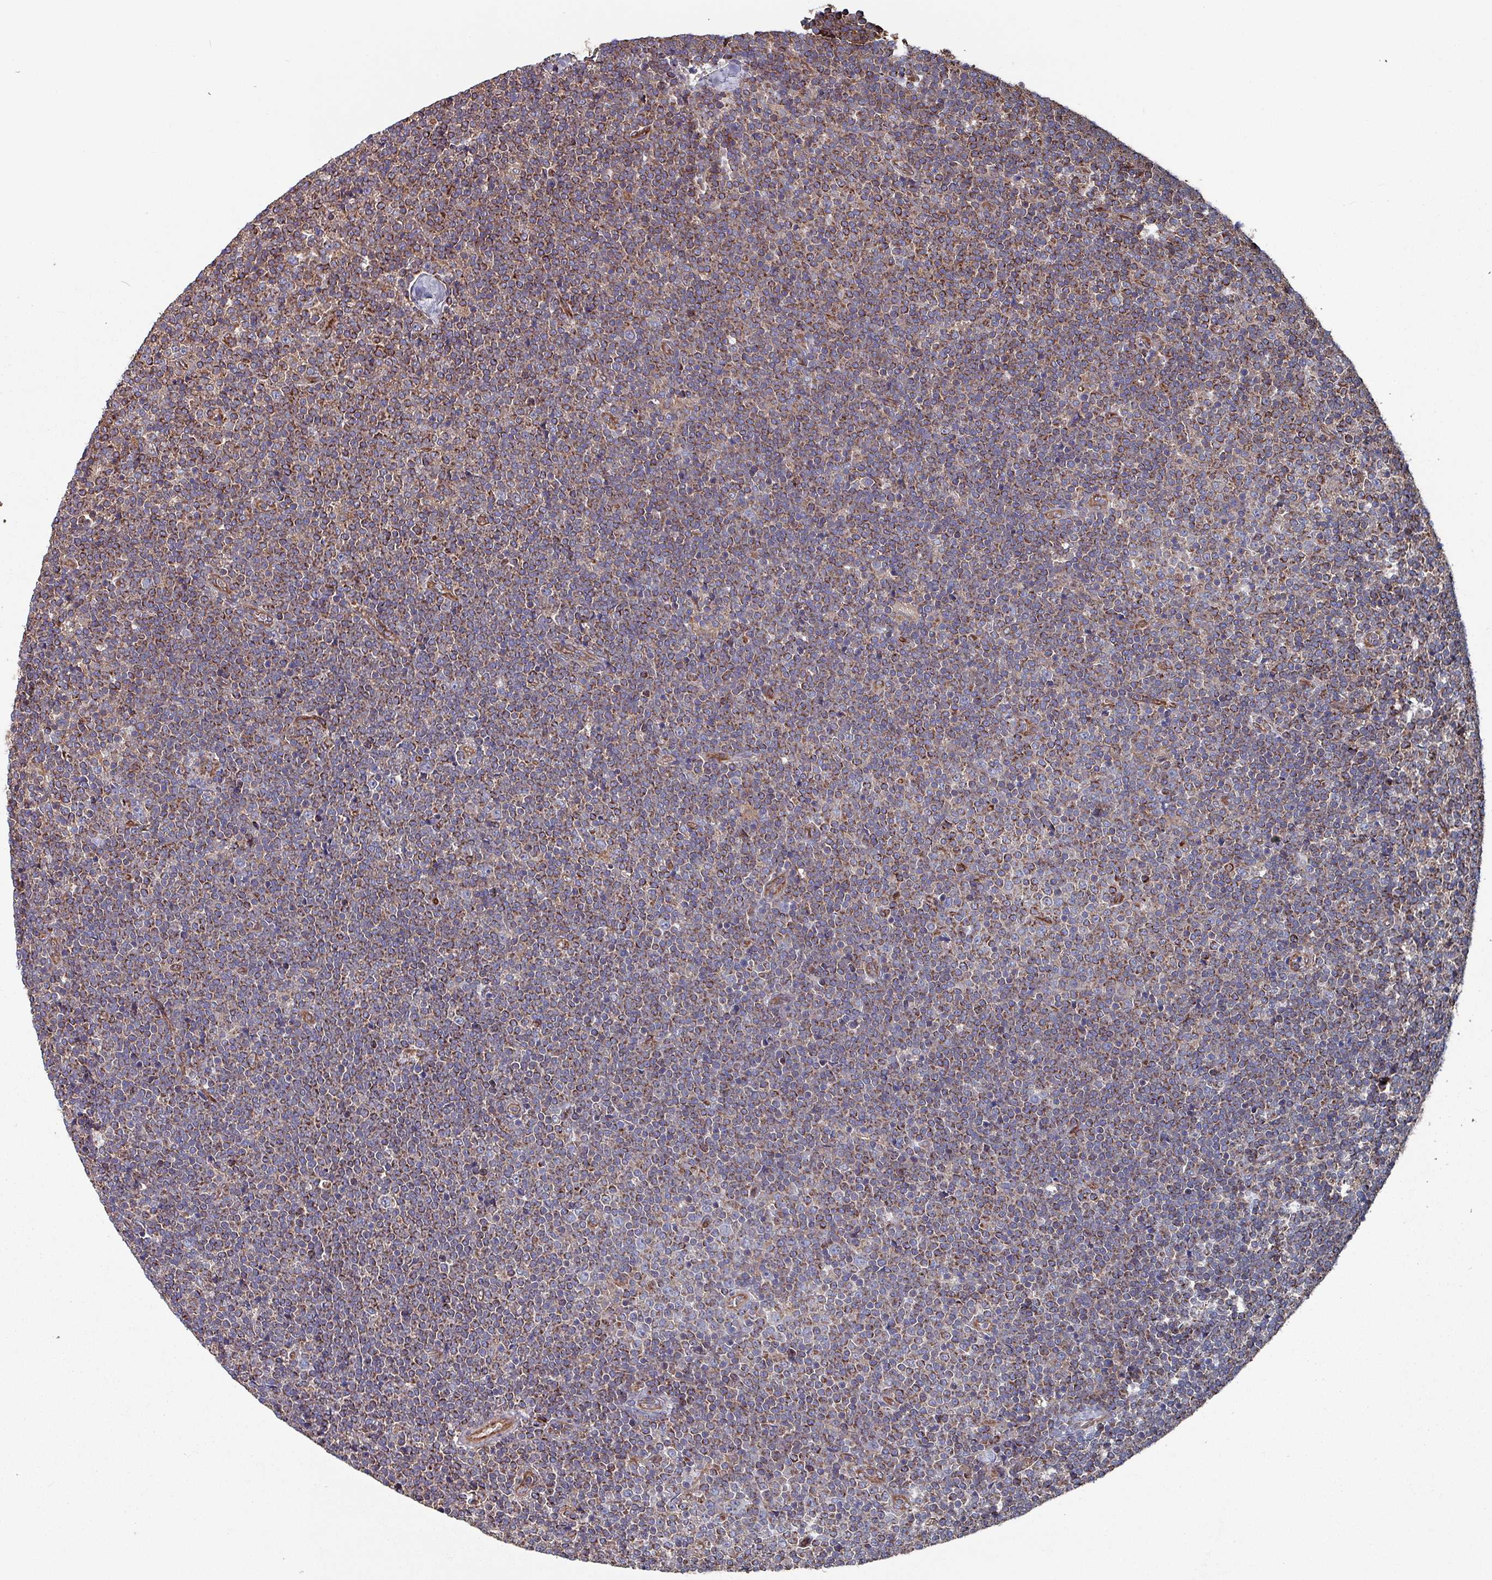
{"staining": {"intensity": "moderate", "quantity": ">75%", "location": "cytoplasmic/membranous"}, "tissue": "lymphoma", "cell_type": "Tumor cells", "image_type": "cancer", "snomed": [{"axis": "morphology", "description": "Malignant lymphoma, non-Hodgkin's type, Low grade"}, {"axis": "topography", "description": "Lymph node"}], "caption": "This is a micrograph of immunohistochemistry staining of lymphoma, which shows moderate positivity in the cytoplasmic/membranous of tumor cells.", "gene": "ANO10", "patient": {"sex": "male", "age": 48}}